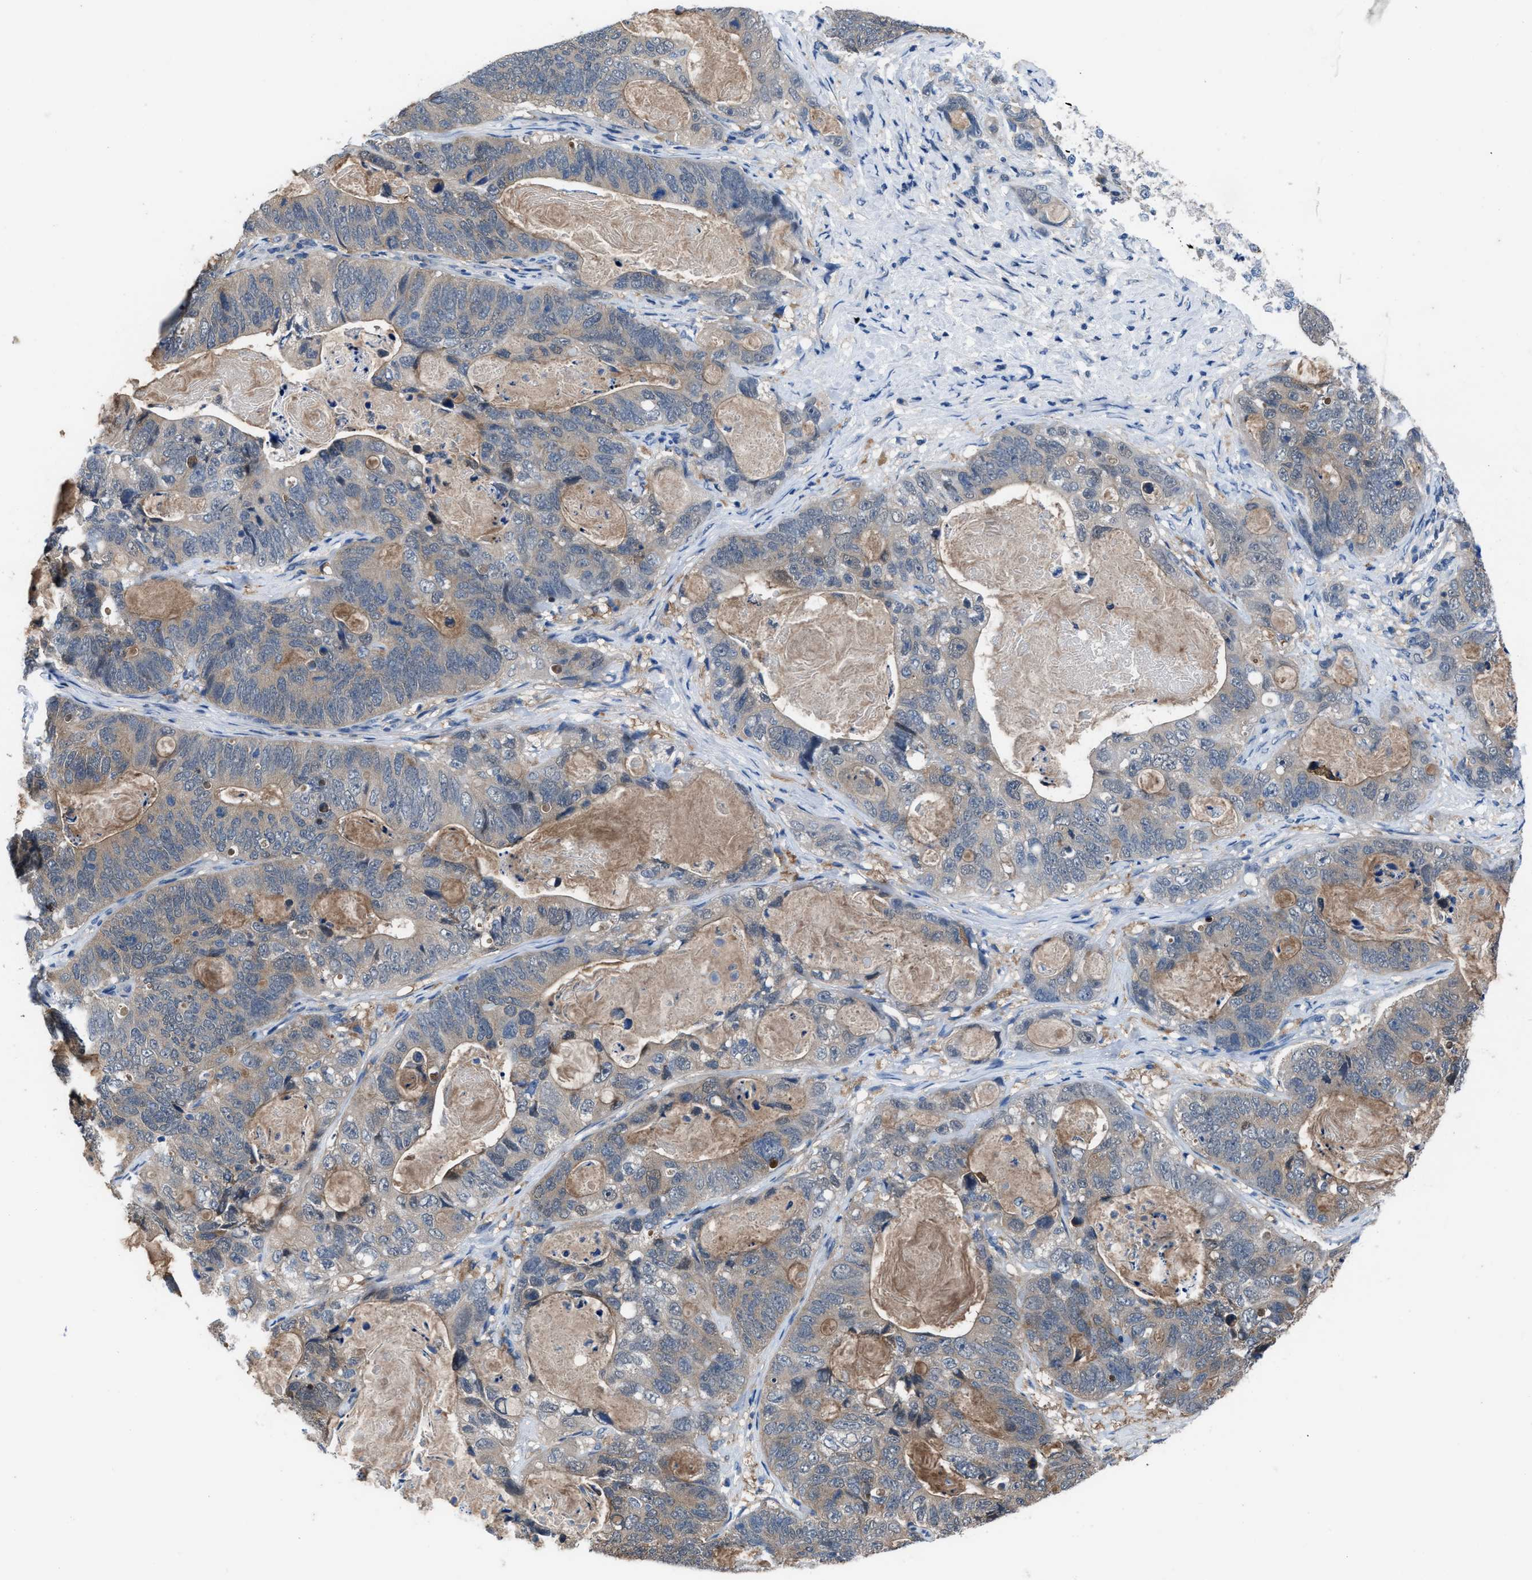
{"staining": {"intensity": "weak", "quantity": "<25%", "location": "cytoplasmic/membranous"}, "tissue": "stomach cancer", "cell_type": "Tumor cells", "image_type": "cancer", "snomed": [{"axis": "morphology", "description": "Normal tissue, NOS"}, {"axis": "morphology", "description": "Adenocarcinoma, NOS"}, {"axis": "topography", "description": "Stomach"}], "caption": "This histopathology image is of stomach cancer (adenocarcinoma) stained with IHC to label a protein in brown with the nuclei are counter-stained blue. There is no staining in tumor cells. The staining is performed using DAB brown chromogen with nuclei counter-stained in using hematoxylin.", "gene": "NUDT5", "patient": {"sex": "female", "age": 89}}